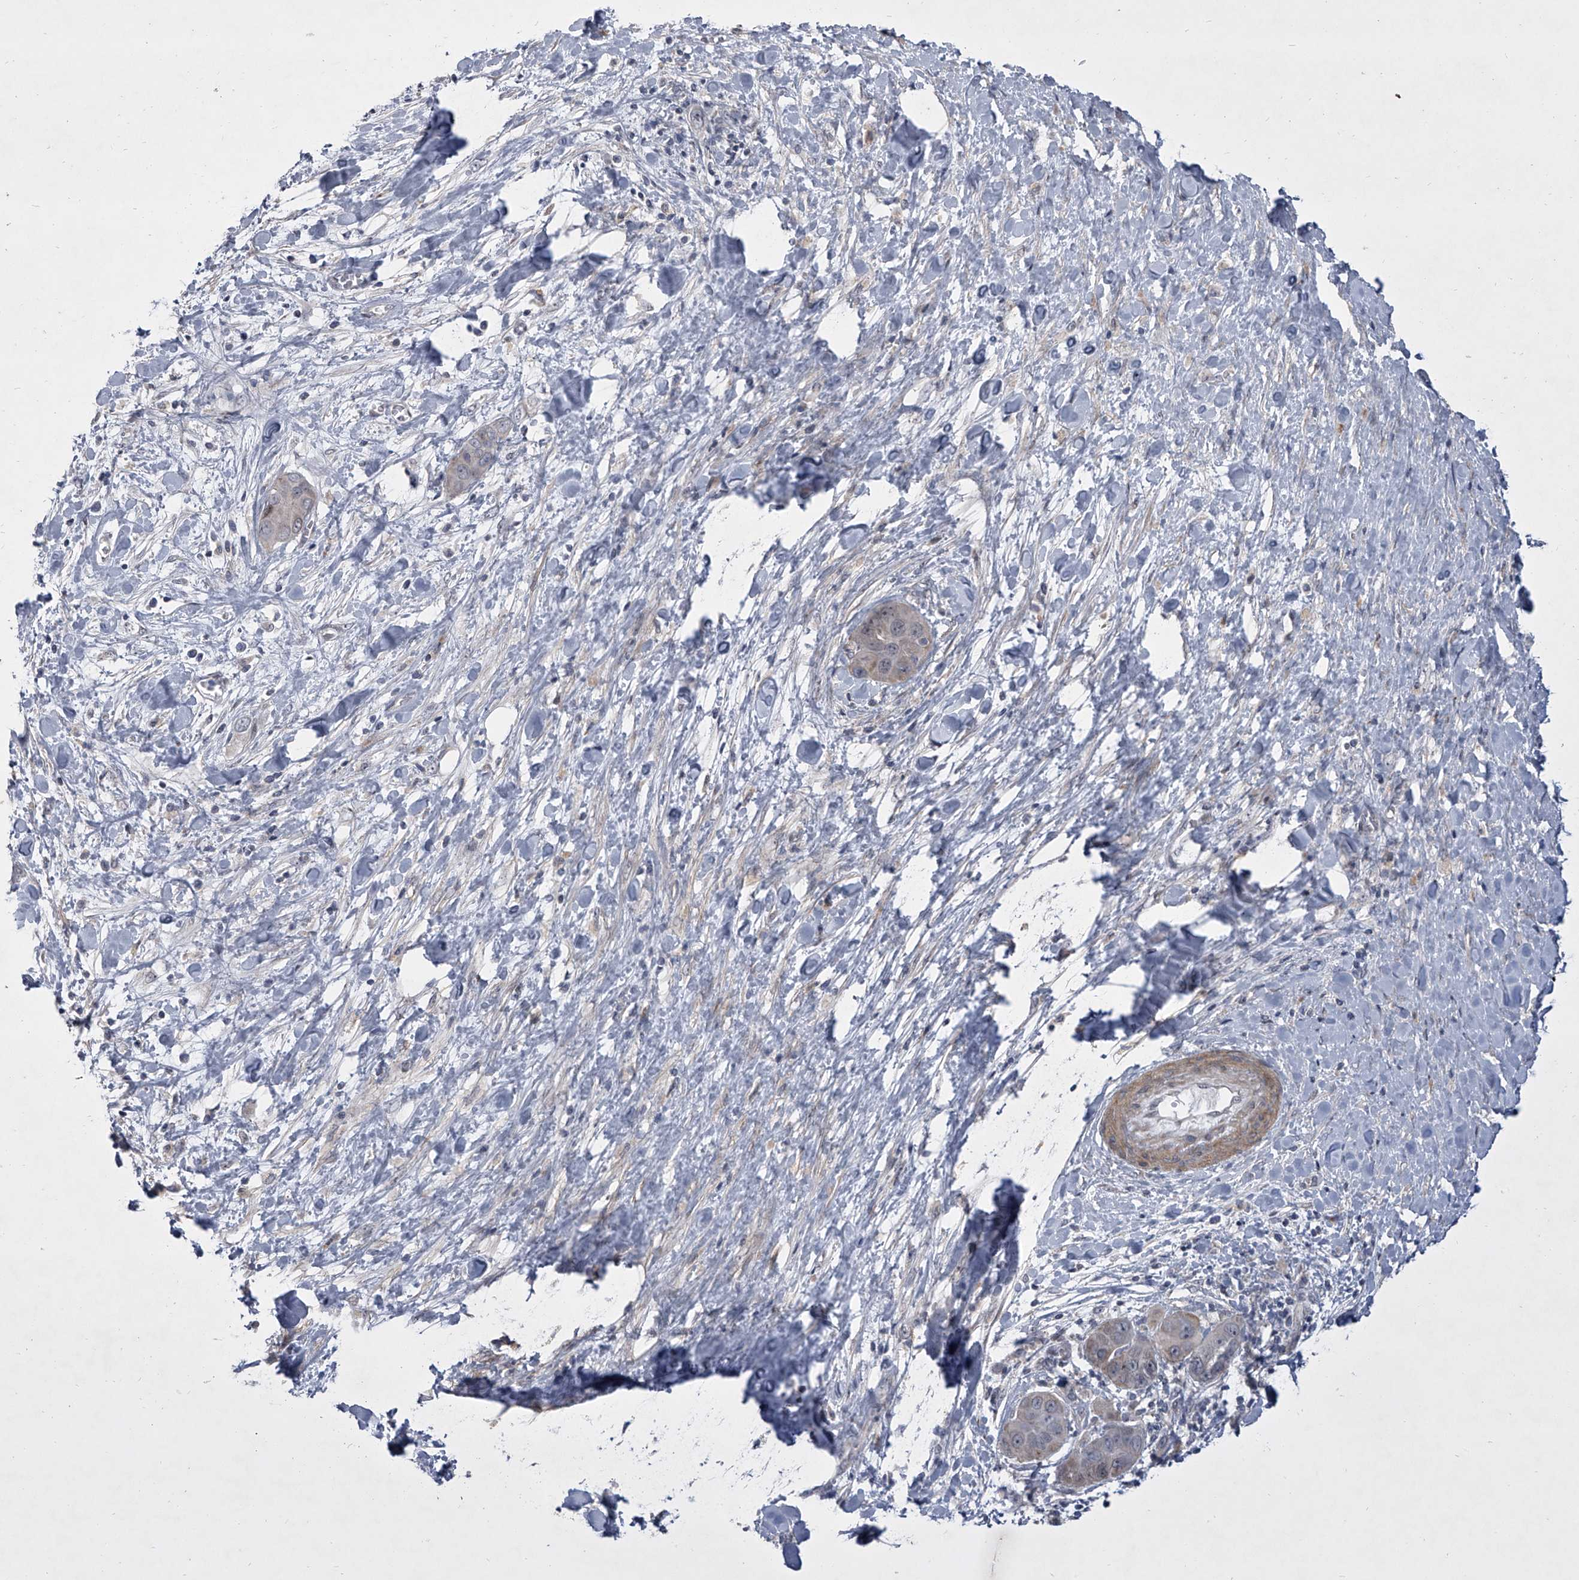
{"staining": {"intensity": "negative", "quantity": "none", "location": "none"}, "tissue": "liver cancer", "cell_type": "Tumor cells", "image_type": "cancer", "snomed": [{"axis": "morphology", "description": "Cholangiocarcinoma"}, {"axis": "topography", "description": "Liver"}], "caption": "This is an immunohistochemistry (IHC) histopathology image of cholangiocarcinoma (liver). There is no expression in tumor cells.", "gene": "HEATR6", "patient": {"sex": "female", "age": 52}}